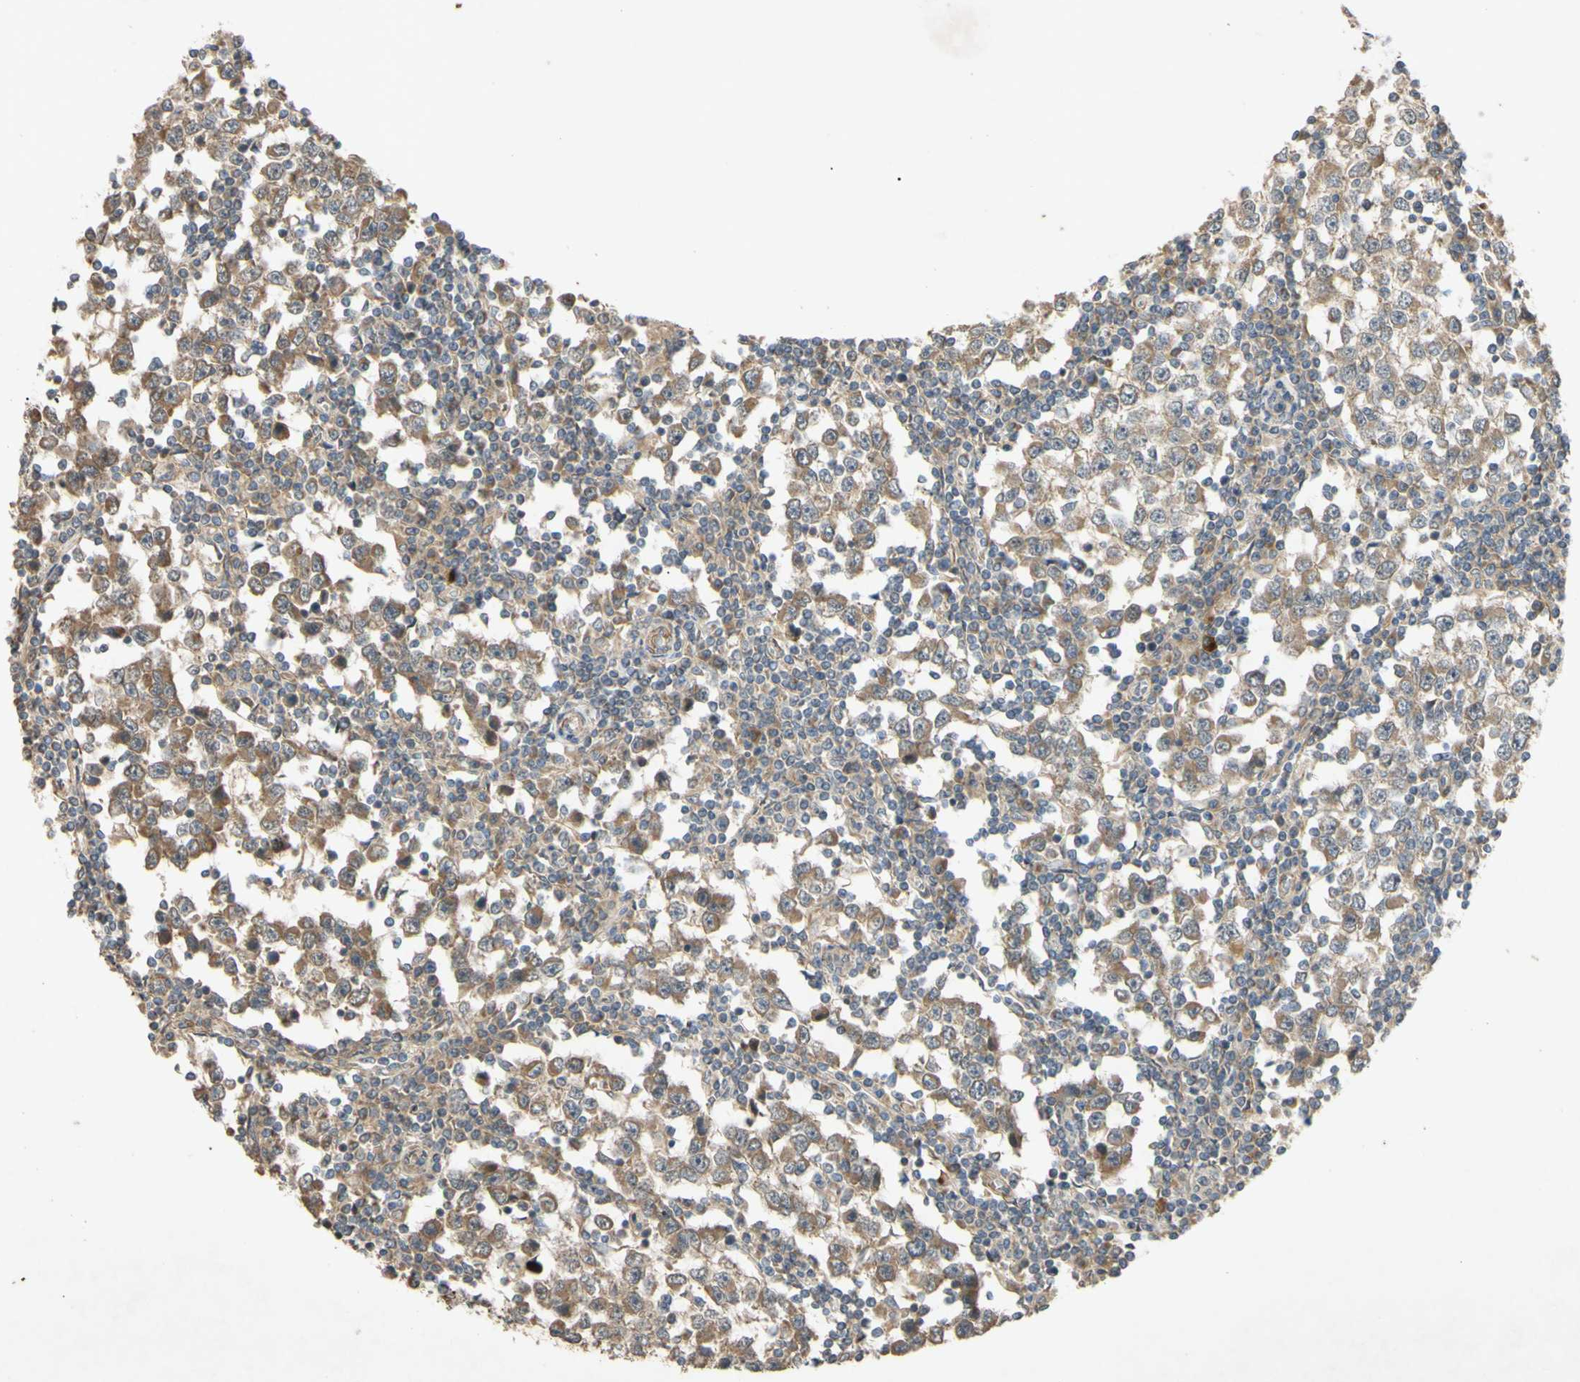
{"staining": {"intensity": "moderate", "quantity": ">75%", "location": "cytoplasmic/membranous"}, "tissue": "testis cancer", "cell_type": "Tumor cells", "image_type": "cancer", "snomed": [{"axis": "morphology", "description": "Seminoma, NOS"}, {"axis": "topography", "description": "Testis"}], "caption": "Testis cancer was stained to show a protein in brown. There is medium levels of moderate cytoplasmic/membranous staining in about >75% of tumor cells.", "gene": "PARD6A", "patient": {"sex": "male", "age": 65}}